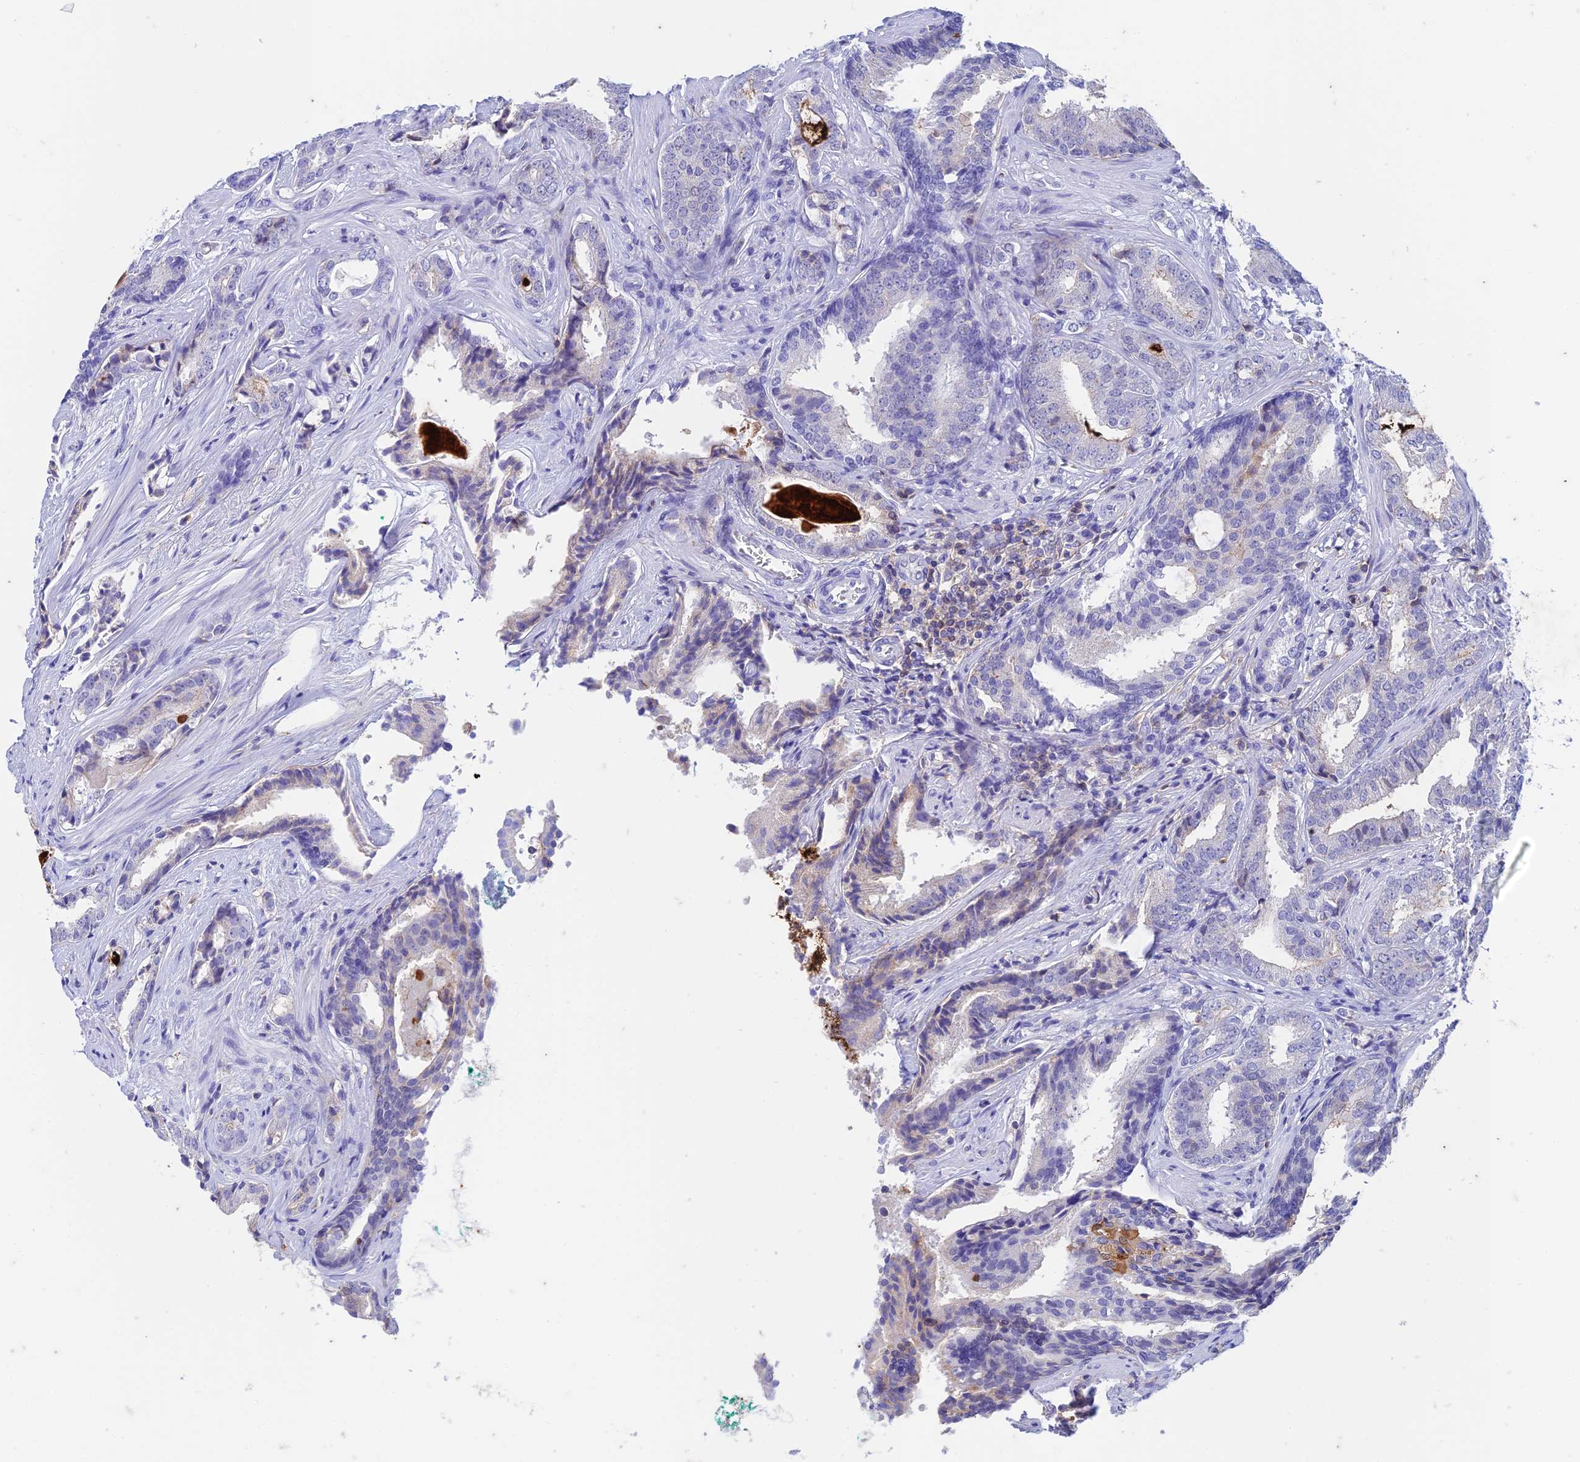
{"staining": {"intensity": "negative", "quantity": "none", "location": "none"}, "tissue": "prostate cancer", "cell_type": "Tumor cells", "image_type": "cancer", "snomed": [{"axis": "morphology", "description": "Adenocarcinoma, High grade"}, {"axis": "topography", "description": "Prostate"}], "caption": "An immunohistochemistry photomicrograph of high-grade adenocarcinoma (prostate) is shown. There is no staining in tumor cells of high-grade adenocarcinoma (prostate). Nuclei are stained in blue.", "gene": "FGF7", "patient": {"sex": "male", "age": 63}}